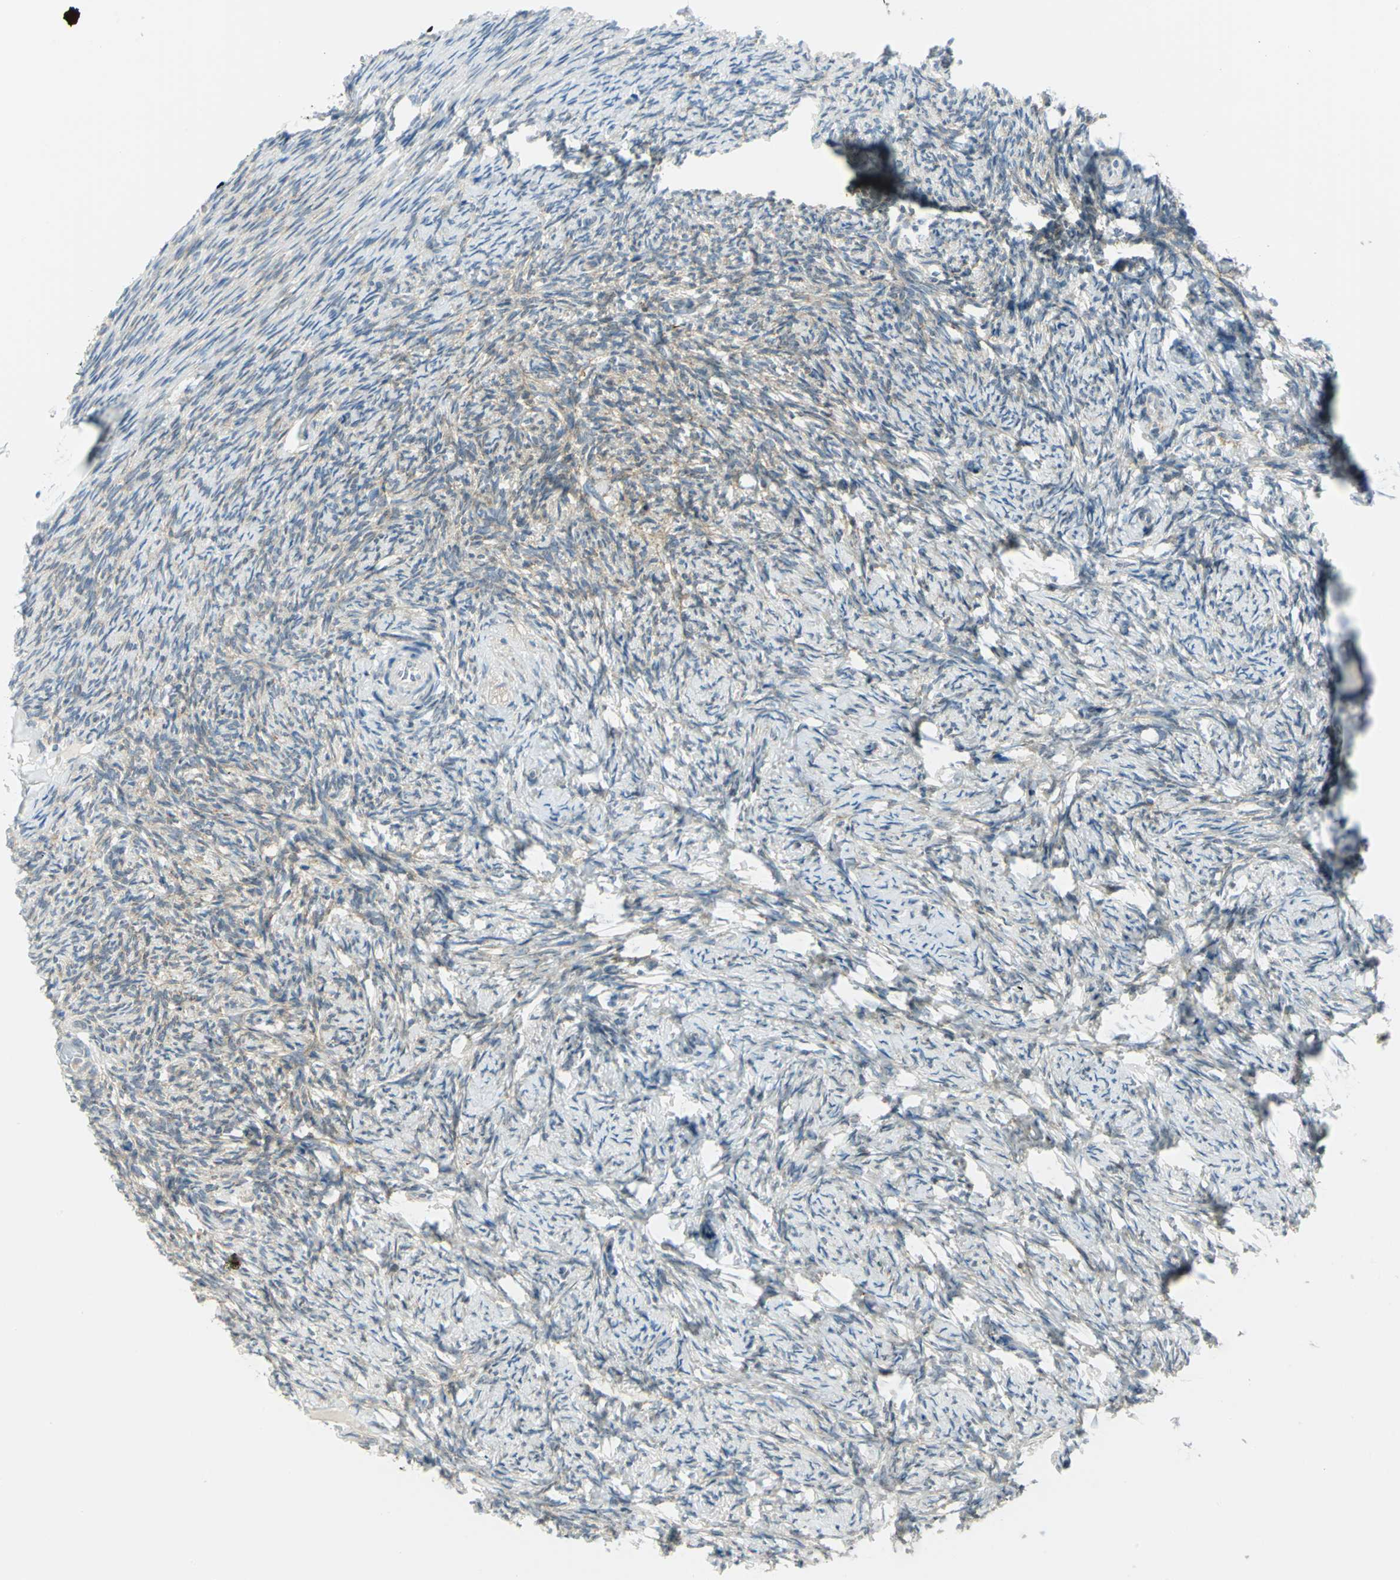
{"staining": {"intensity": "weak", "quantity": "<25%", "location": "cytoplasmic/membranous"}, "tissue": "ovary", "cell_type": "Ovarian stroma cells", "image_type": "normal", "snomed": [{"axis": "morphology", "description": "Normal tissue, NOS"}, {"axis": "topography", "description": "Ovary"}], "caption": "Immunohistochemical staining of benign ovary shows no significant staining in ovarian stroma cells.", "gene": "ALDOA", "patient": {"sex": "female", "age": 60}}